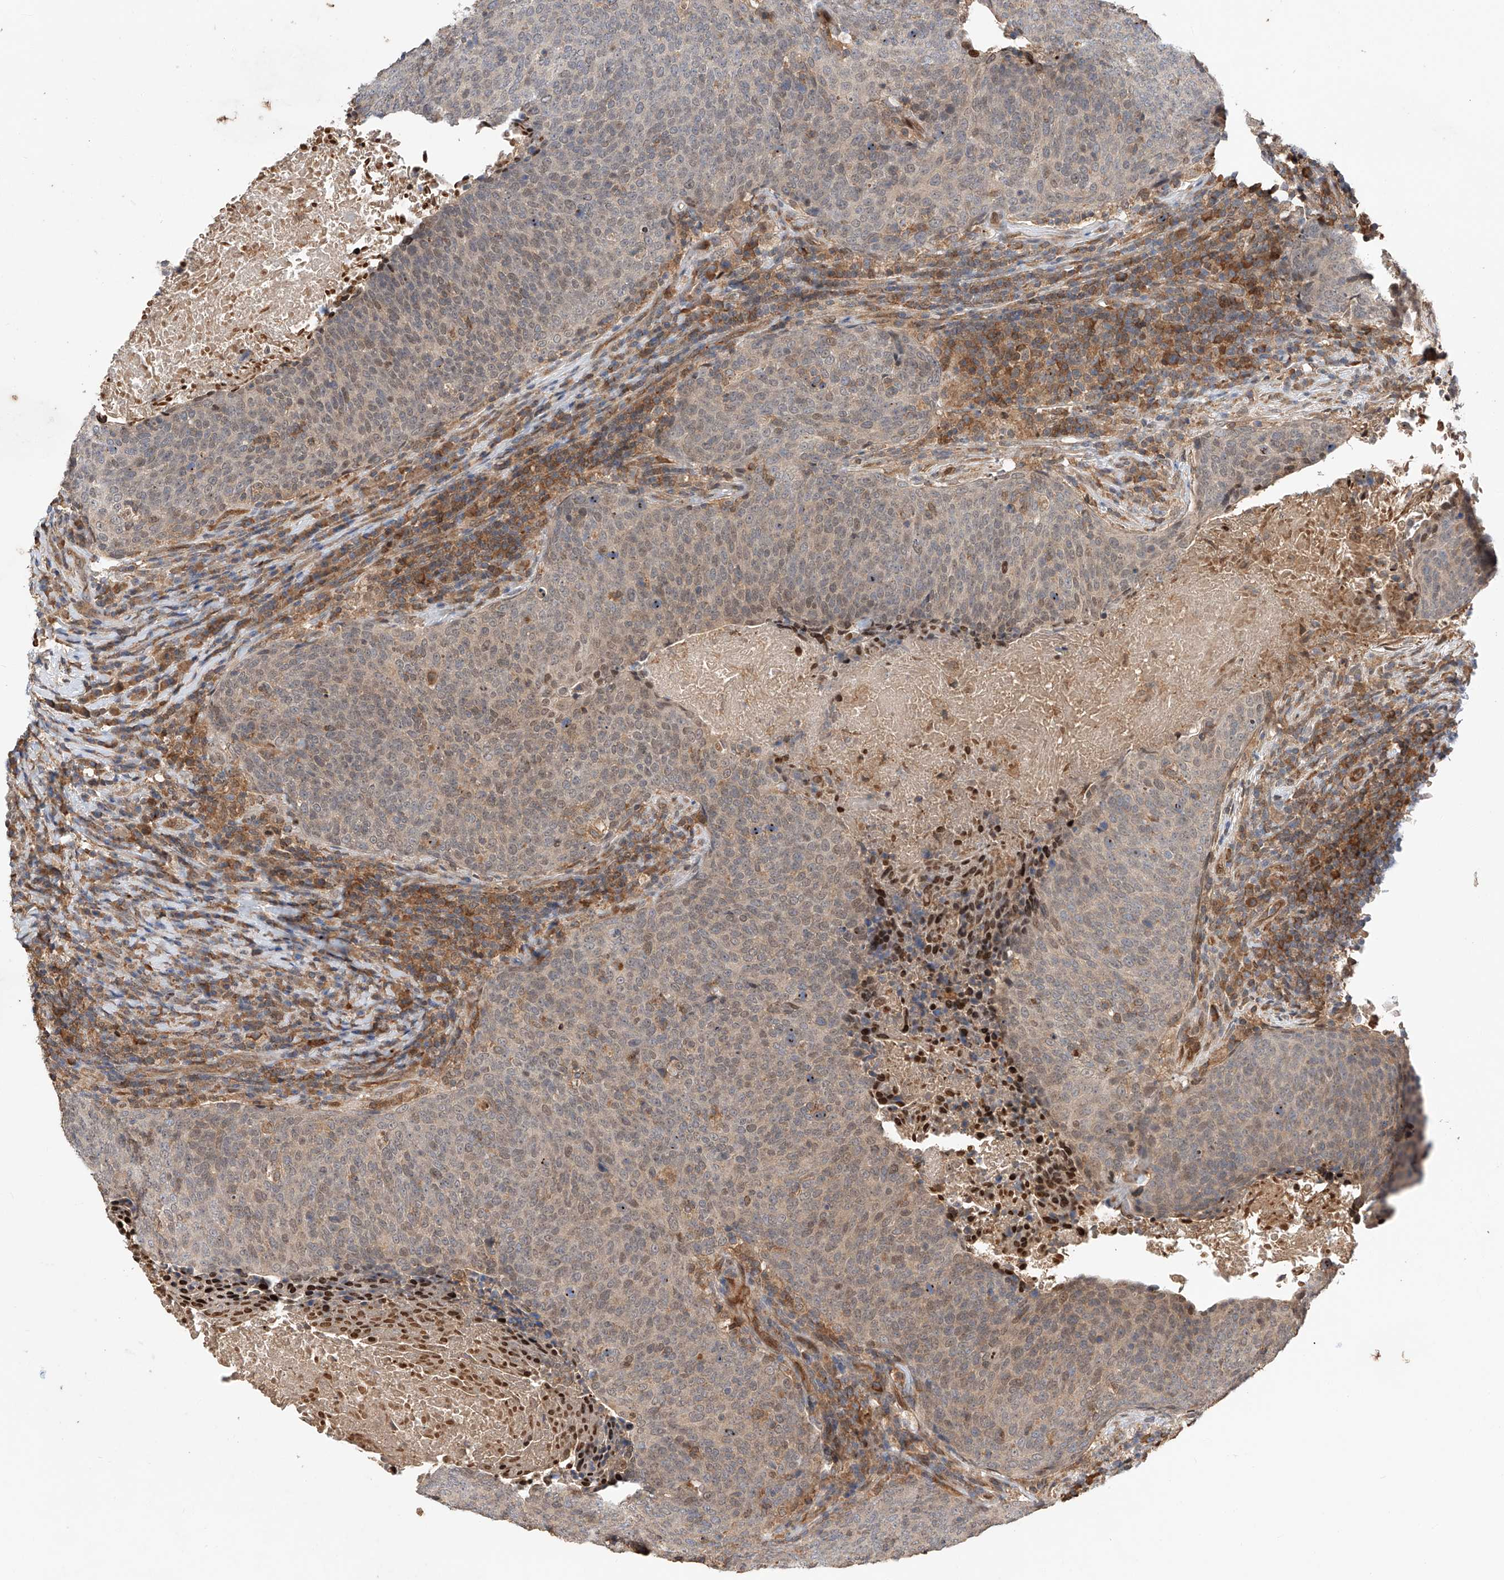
{"staining": {"intensity": "weak", "quantity": "25%-75%", "location": "nuclear"}, "tissue": "head and neck cancer", "cell_type": "Tumor cells", "image_type": "cancer", "snomed": [{"axis": "morphology", "description": "Squamous cell carcinoma, NOS"}, {"axis": "morphology", "description": "Squamous cell carcinoma, metastatic, NOS"}, {"axis": "topography", "description": "Lymph node"}, {"axis": "topography", "description": "Head-Neck"}], "caption": "Protein staining of head and neck cancer tissue displays weak nuclear expression in about 25%-75% of tumor cells. Ihc stains the protein in brown and the nuclei are stained blue.", "gene": "RILPL2", "patient": {"sex": "male", "age": 62}}